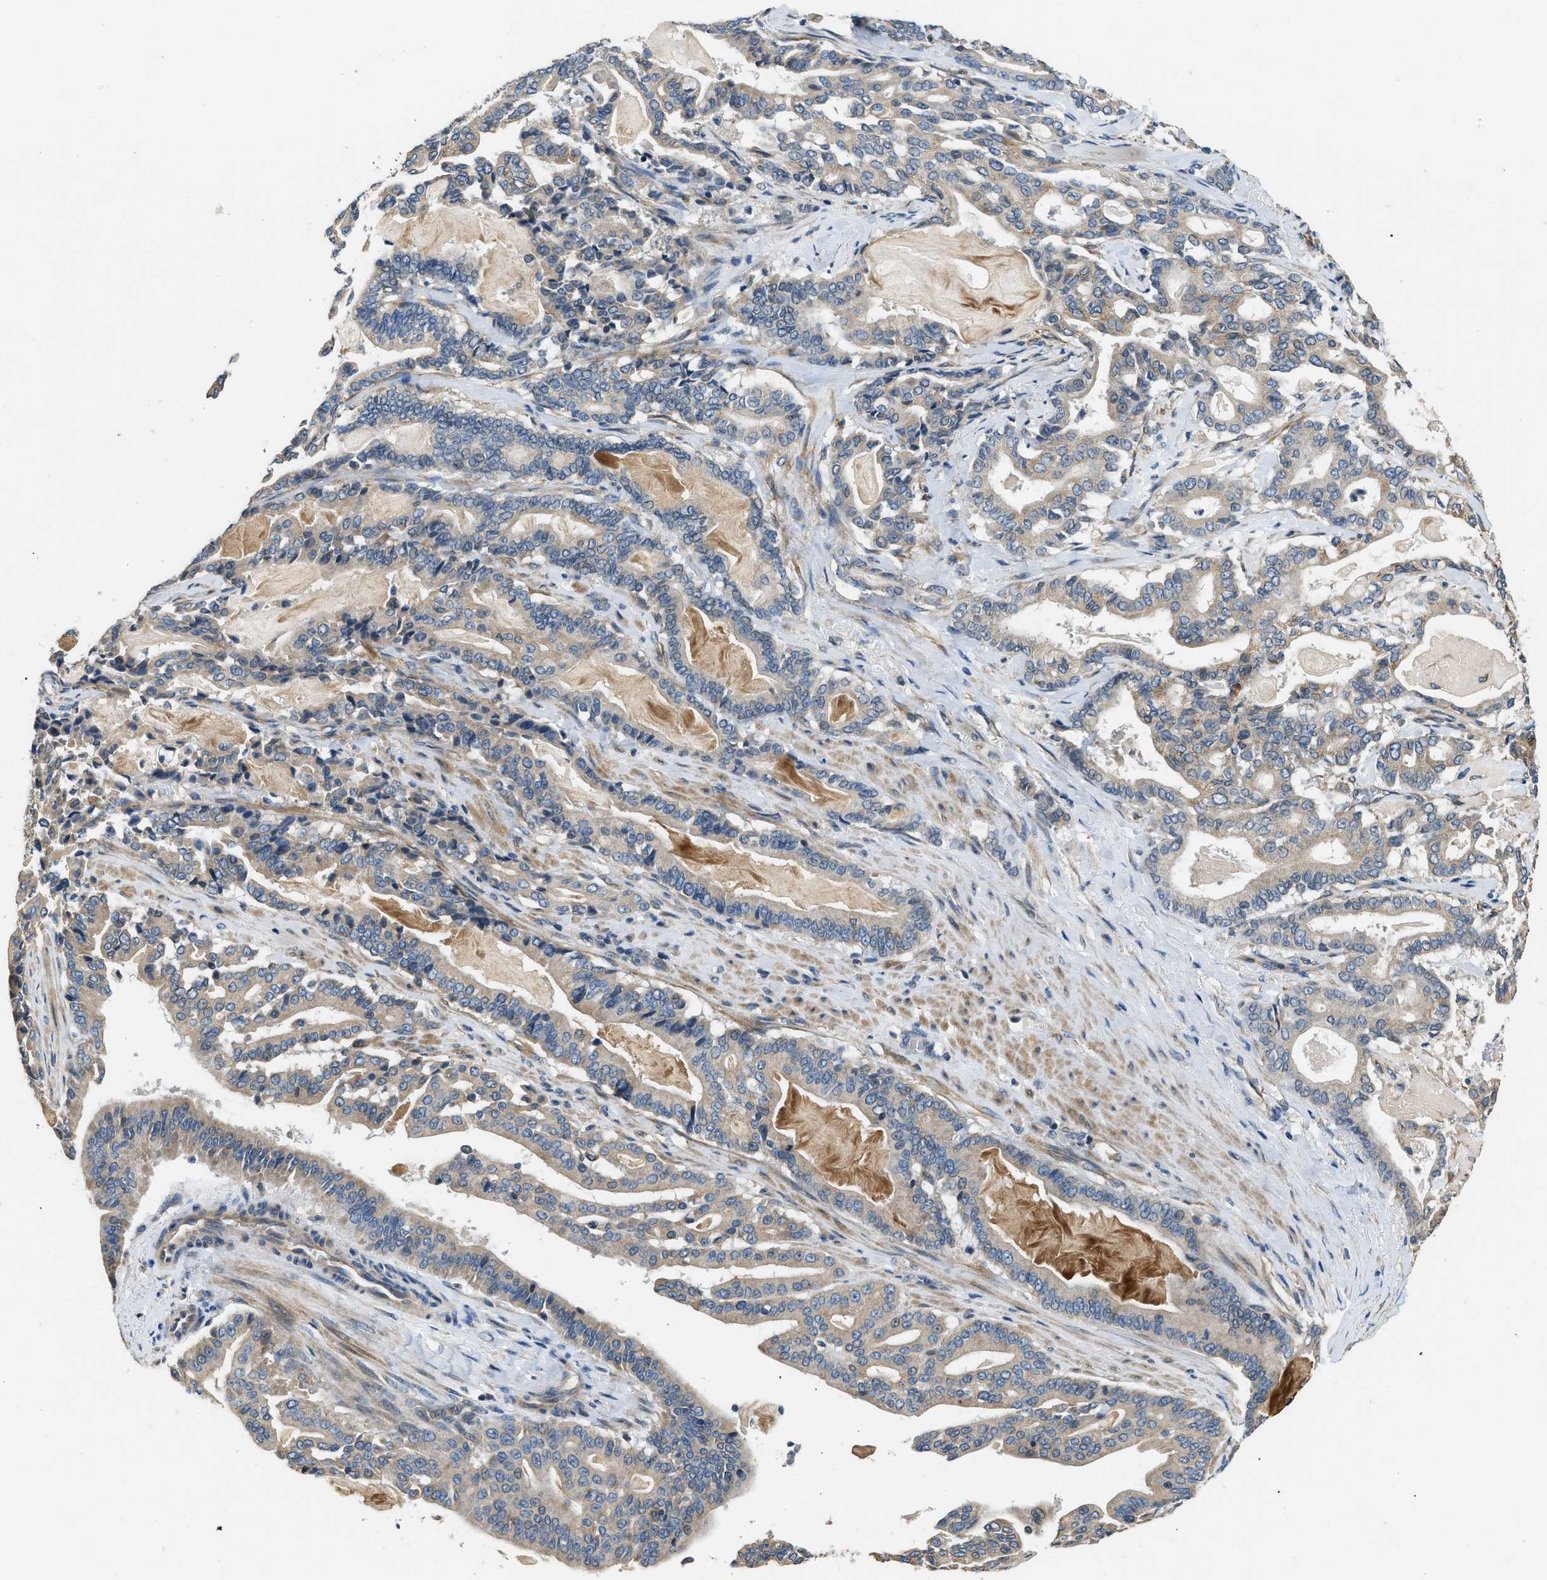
{"staining": {"intensity": "weak", "quantity": ">75%", "location": "cytoplasmic/membranous"}, "tissue": "pancreatic cancer", "cell_type": "Tumor cells", "image_type": "cancer", "snomed": [{"axis": "morphology", "description": "Adenocarcinoma, NOS"}, {"axis": "topography", "description": "Pancreas"}], "caption": "An immunohistochemistry (IHC) image of neoplastic tissue is shown. Protein staining in brown highlights weak cytoplasmic/membranous positivity in pancreatic adenocarcinoma within tumor cells.", "gene": "SSH2", "patient": {"sex": "male", "age": 63}}